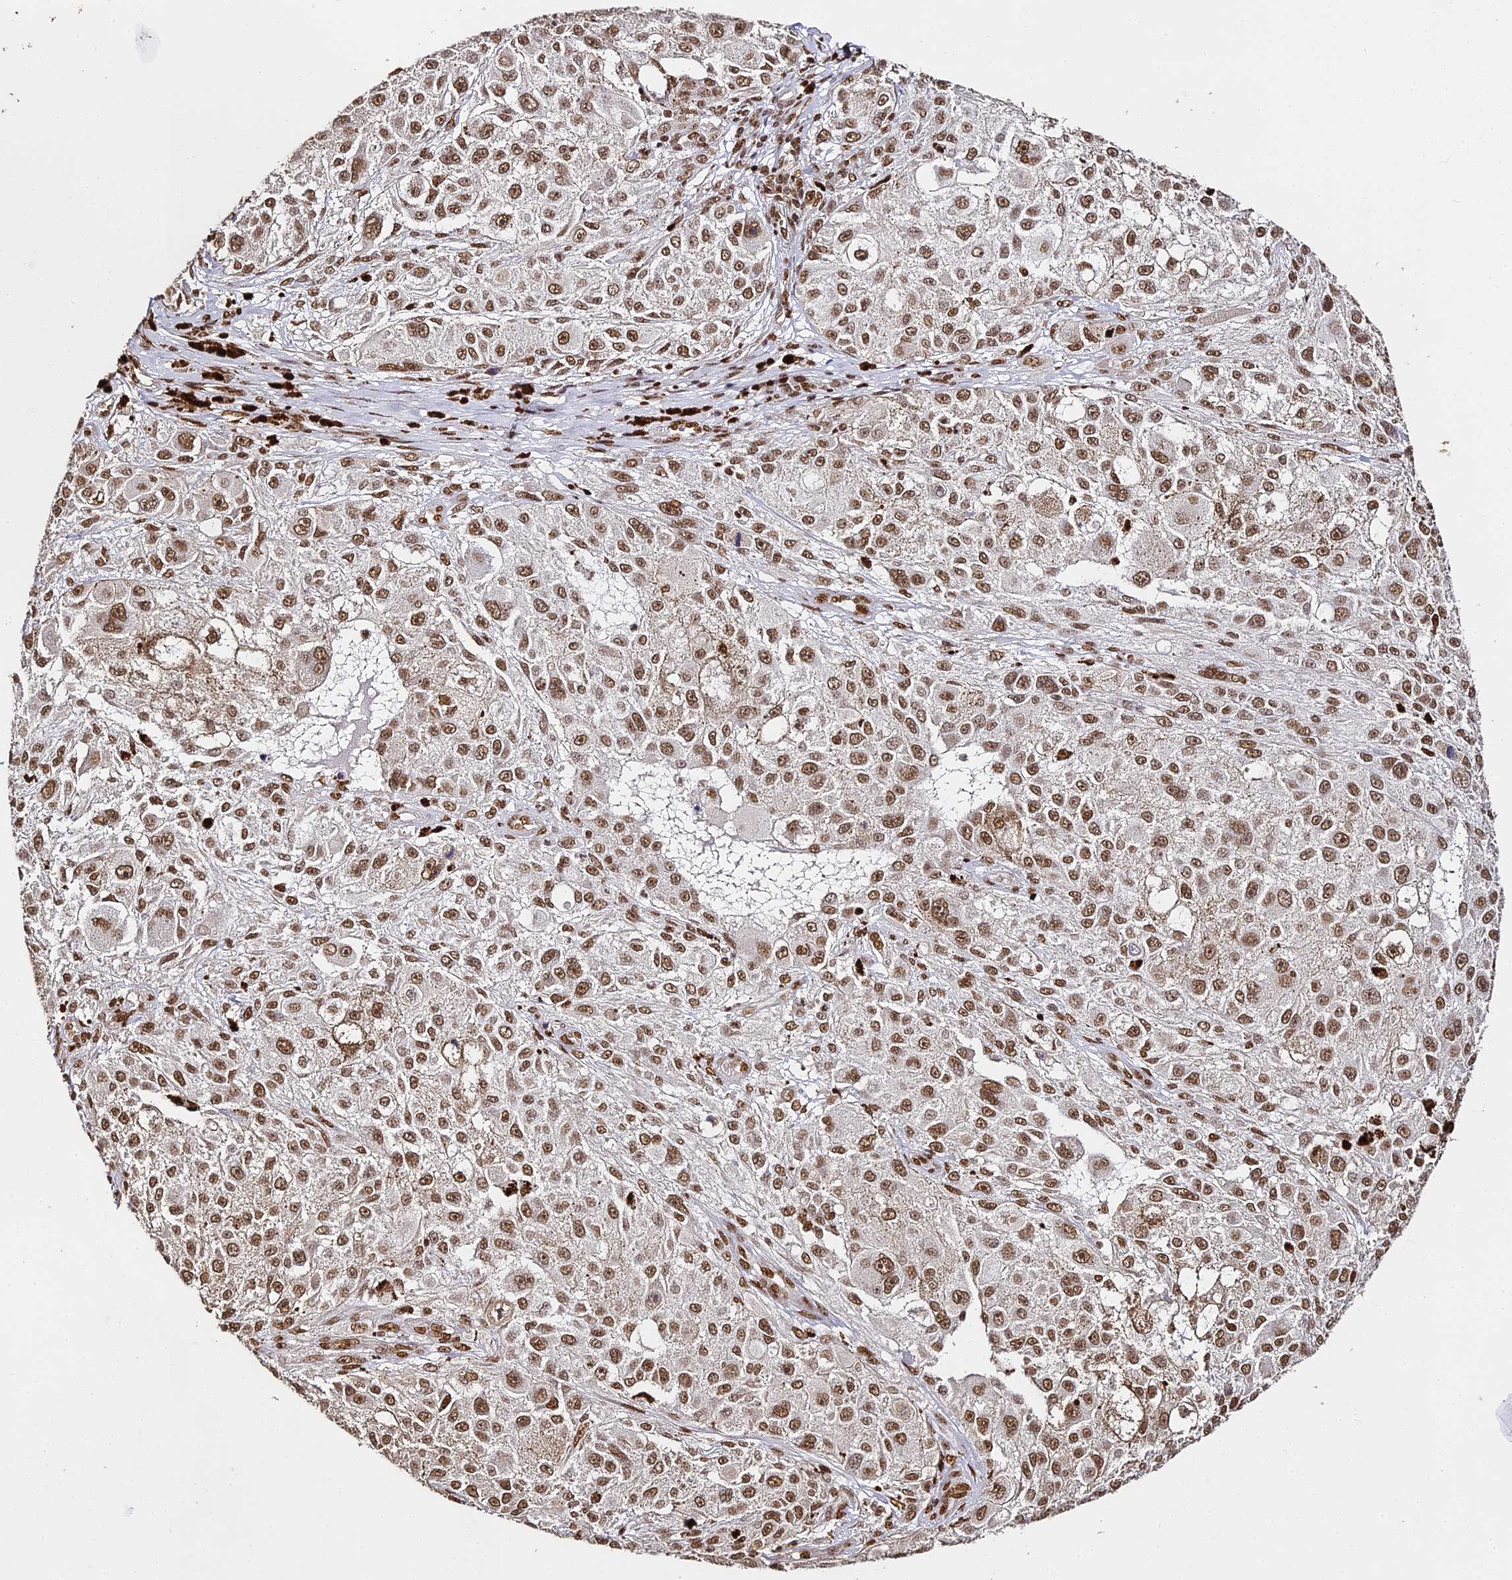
{"staining": {"intensity": "moderate", "quantity": ">75%", "location": "nuclear"}, "tissue": "melanoma", "cell_type": "Tumor cells", "image_type": "cancer", "snomed": [{"axis": "morphology", "description": "Necrosis, NOS"}, {"axis": "morphology", "description": "Malignant melanoma, NOS"}, {"axis": "topography", "description": "Skin"}], "caption": "Moderate nuclear protein positivity is seen in approximately >75% of tumor cells in melanoma. (DAB (3,3'-diaminobenzidine) IHC, brown staining for protein, blue staining for nuclei).", "gene": "HNRNPA1", "patient": {"sex": "female", "age": 87}}